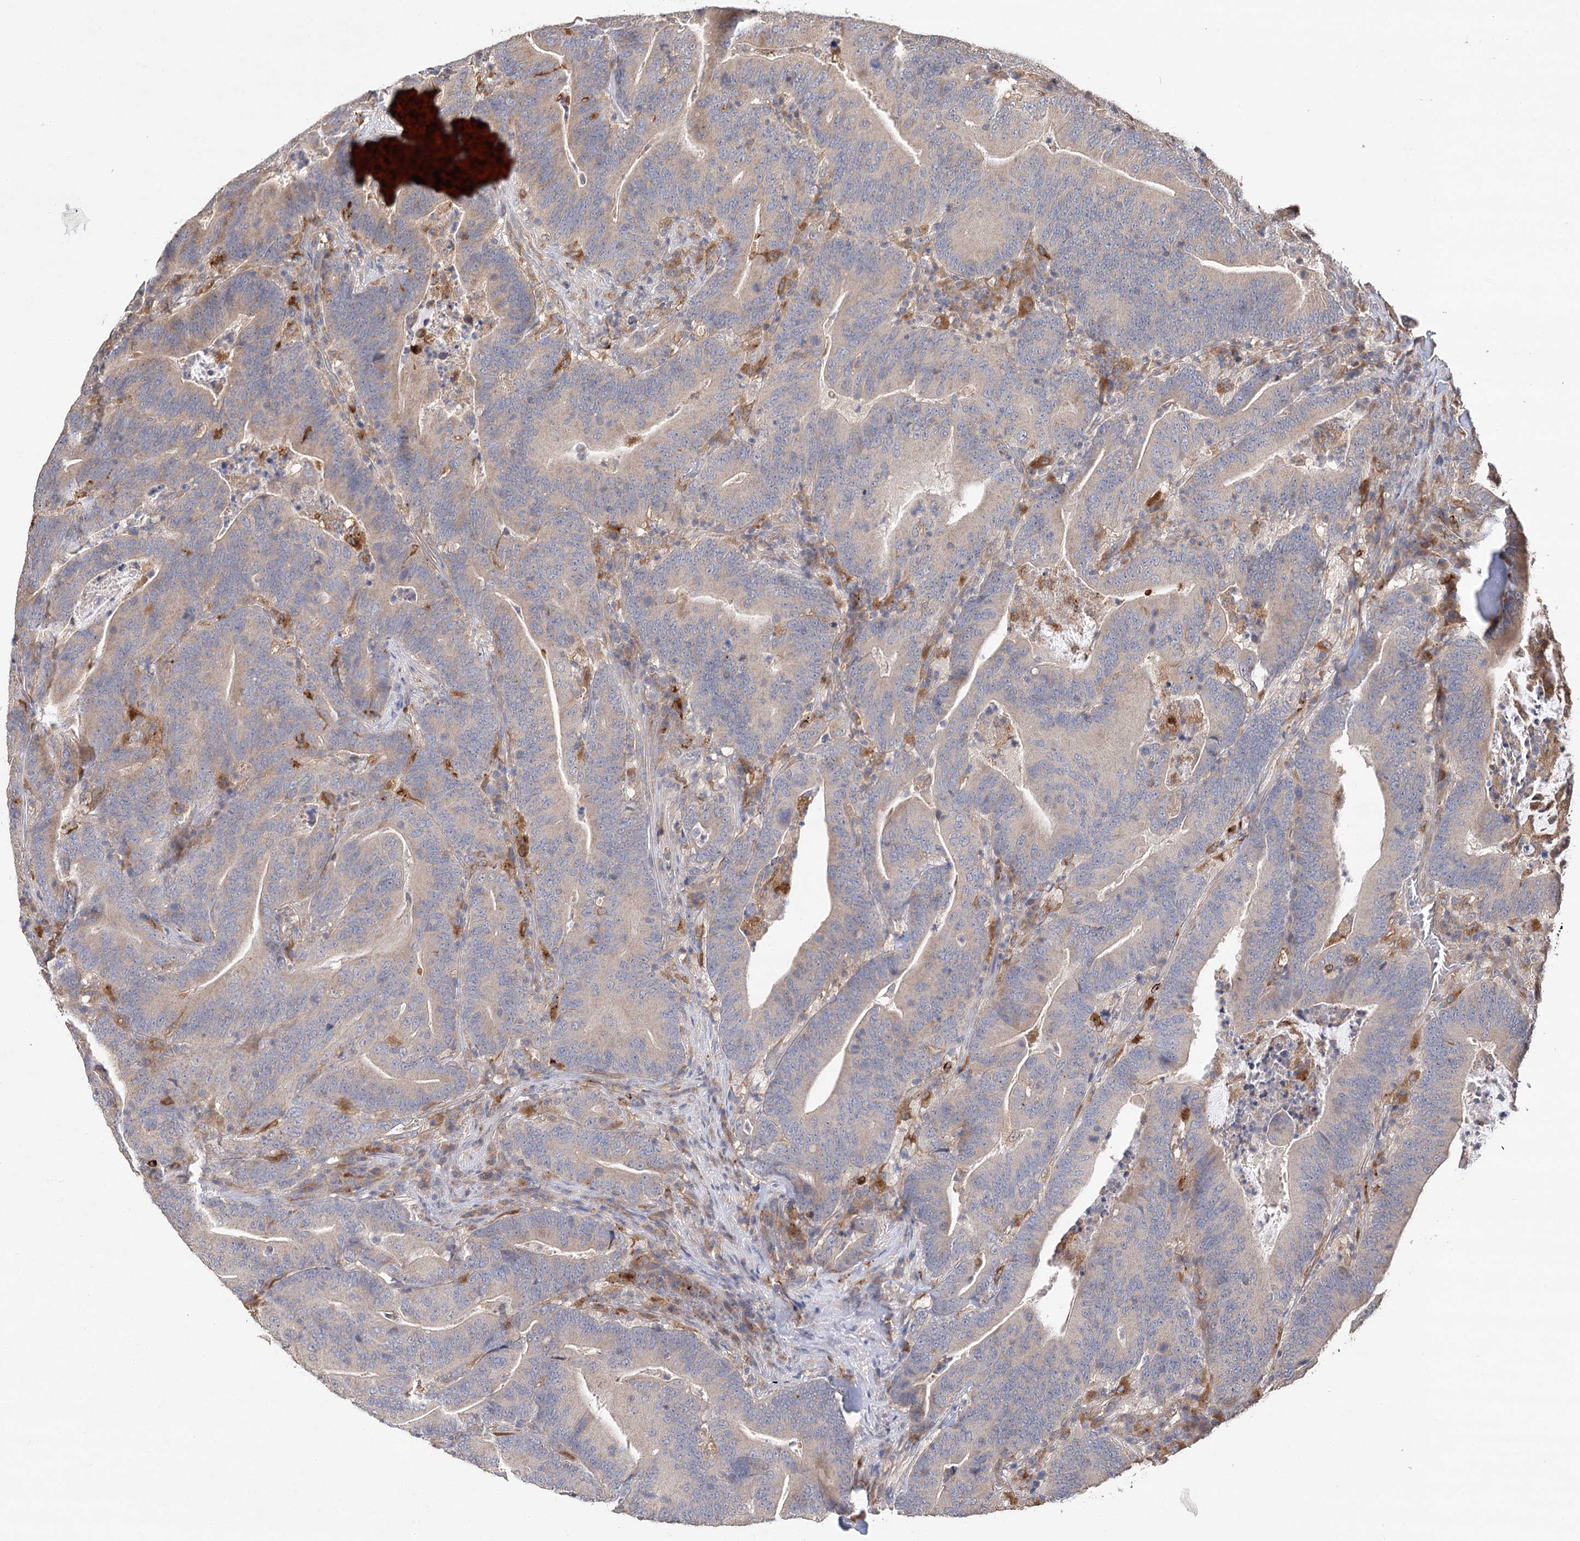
{"staining": {"intensity": "weak", "quantity": "<25%", "location": "cytoplasmic/membranous"}, "tissue": "colorectal cancer", "cell_type": "Tumor cells", "image_type": "cancer", "snomed": [{"axis": "morphology", "description": "Adenocarcinoma, NOS"}, {"axis": "topography", "description": "Colon"}], "caption": "Immunohistochemistry (IHC) image of human colorectal cancer stained for a protein (brown), which displays no staining in tumor cells.", "gene": "DMXL1", "patient": {"sex": "female", "age": 67}}